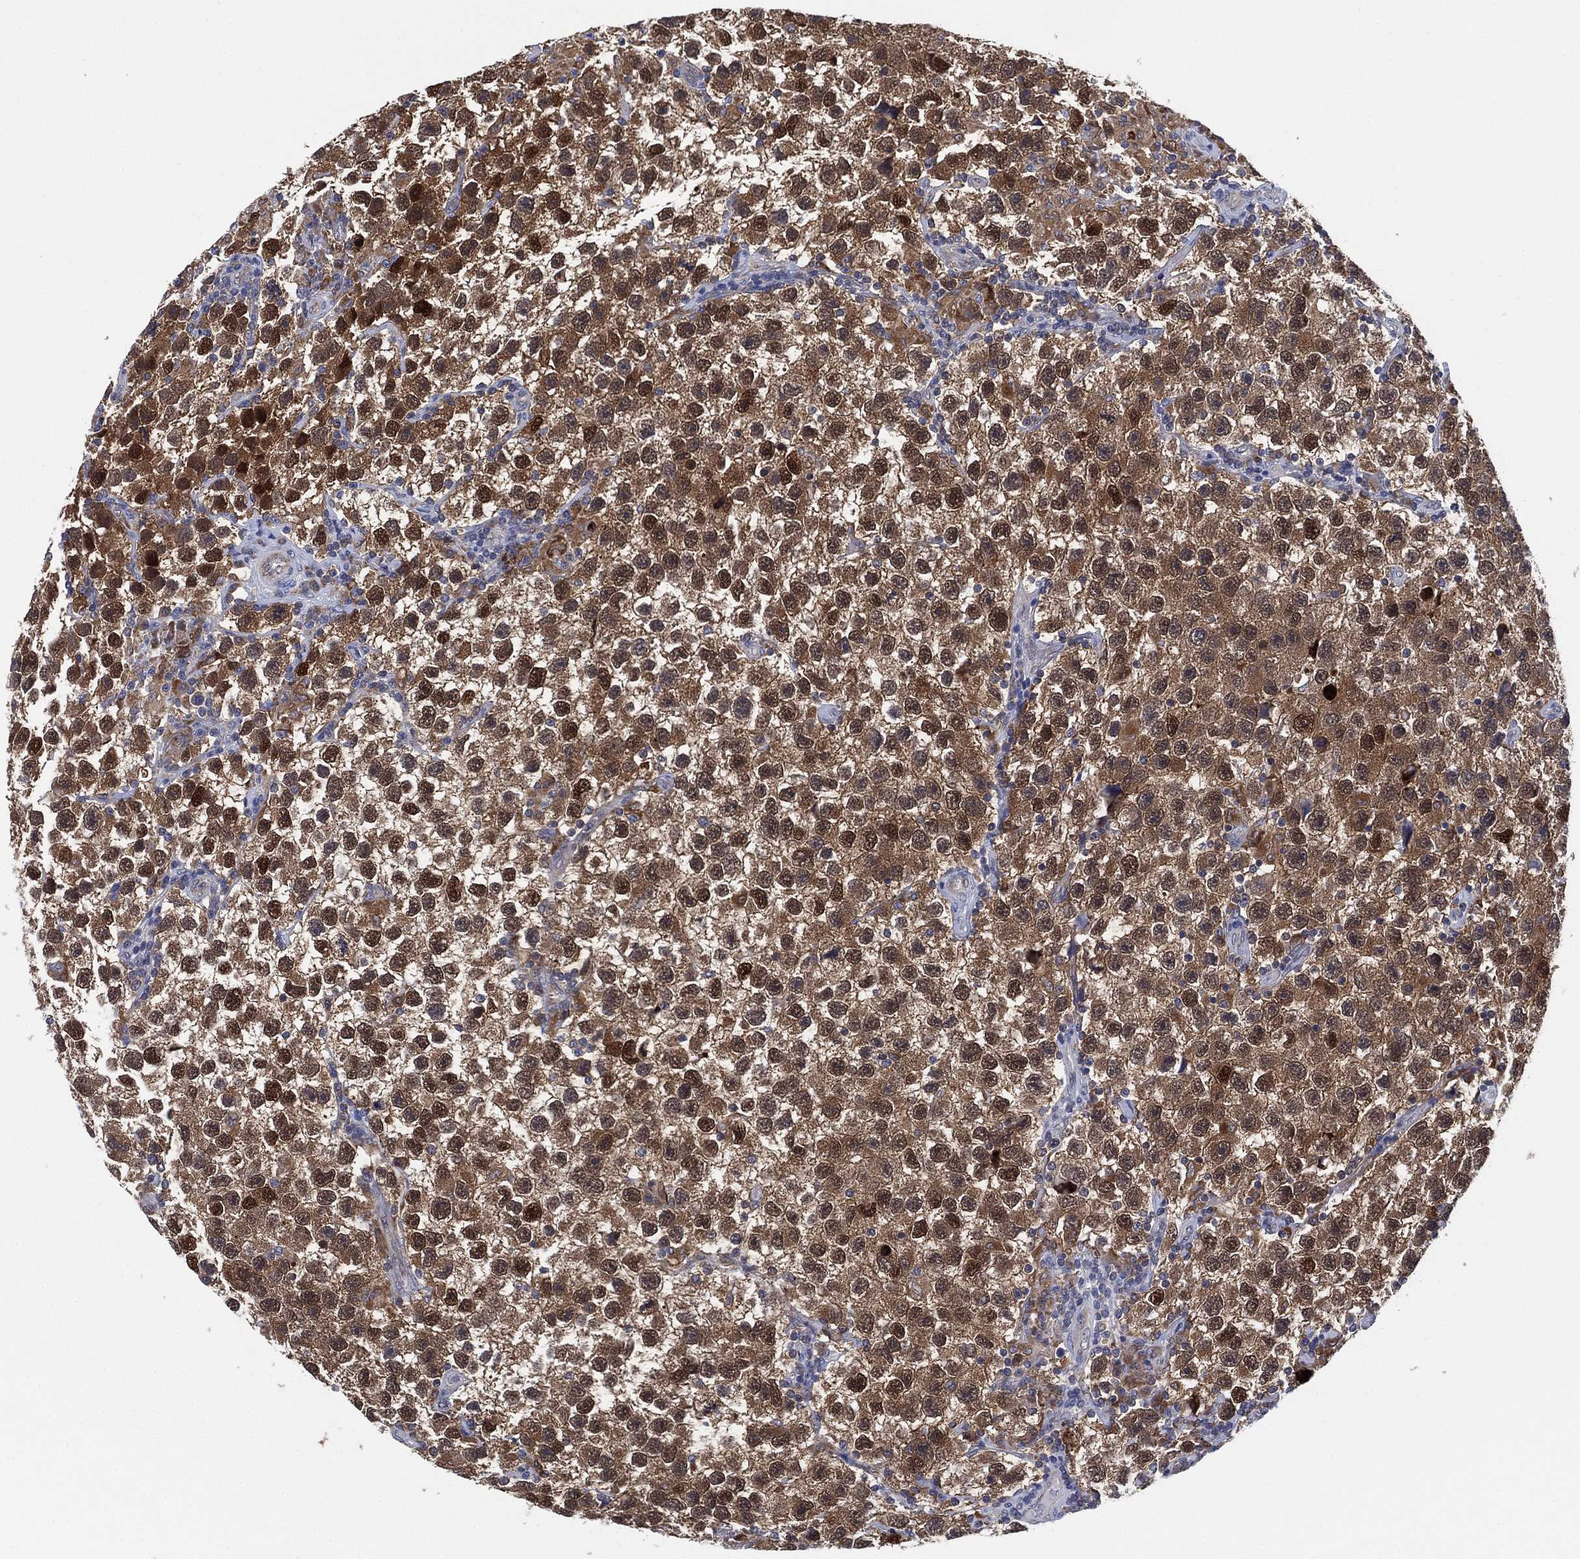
{"staining": {"intensity": "strong", "quantity": "25%-75%", "location": "cytoplasmic/membranous,nuclear"}, "tissue": "testis cancer", "cell_type": "Tumor cells", "image_type": "cancer", "snomed": [{"axis": "morphology", "description": "Seminoma, NOS"}, {"axis": "topography", "description": "Testis"}], "caption": "There is high levels of strong cytoplasmic/membranous and nuclear staining in tumor cells of seminoma (testis), as demonstrated by immunohistochemical staining (brown color).", "gene": "FES", "patient": {"sex": "male", "age": 26}}